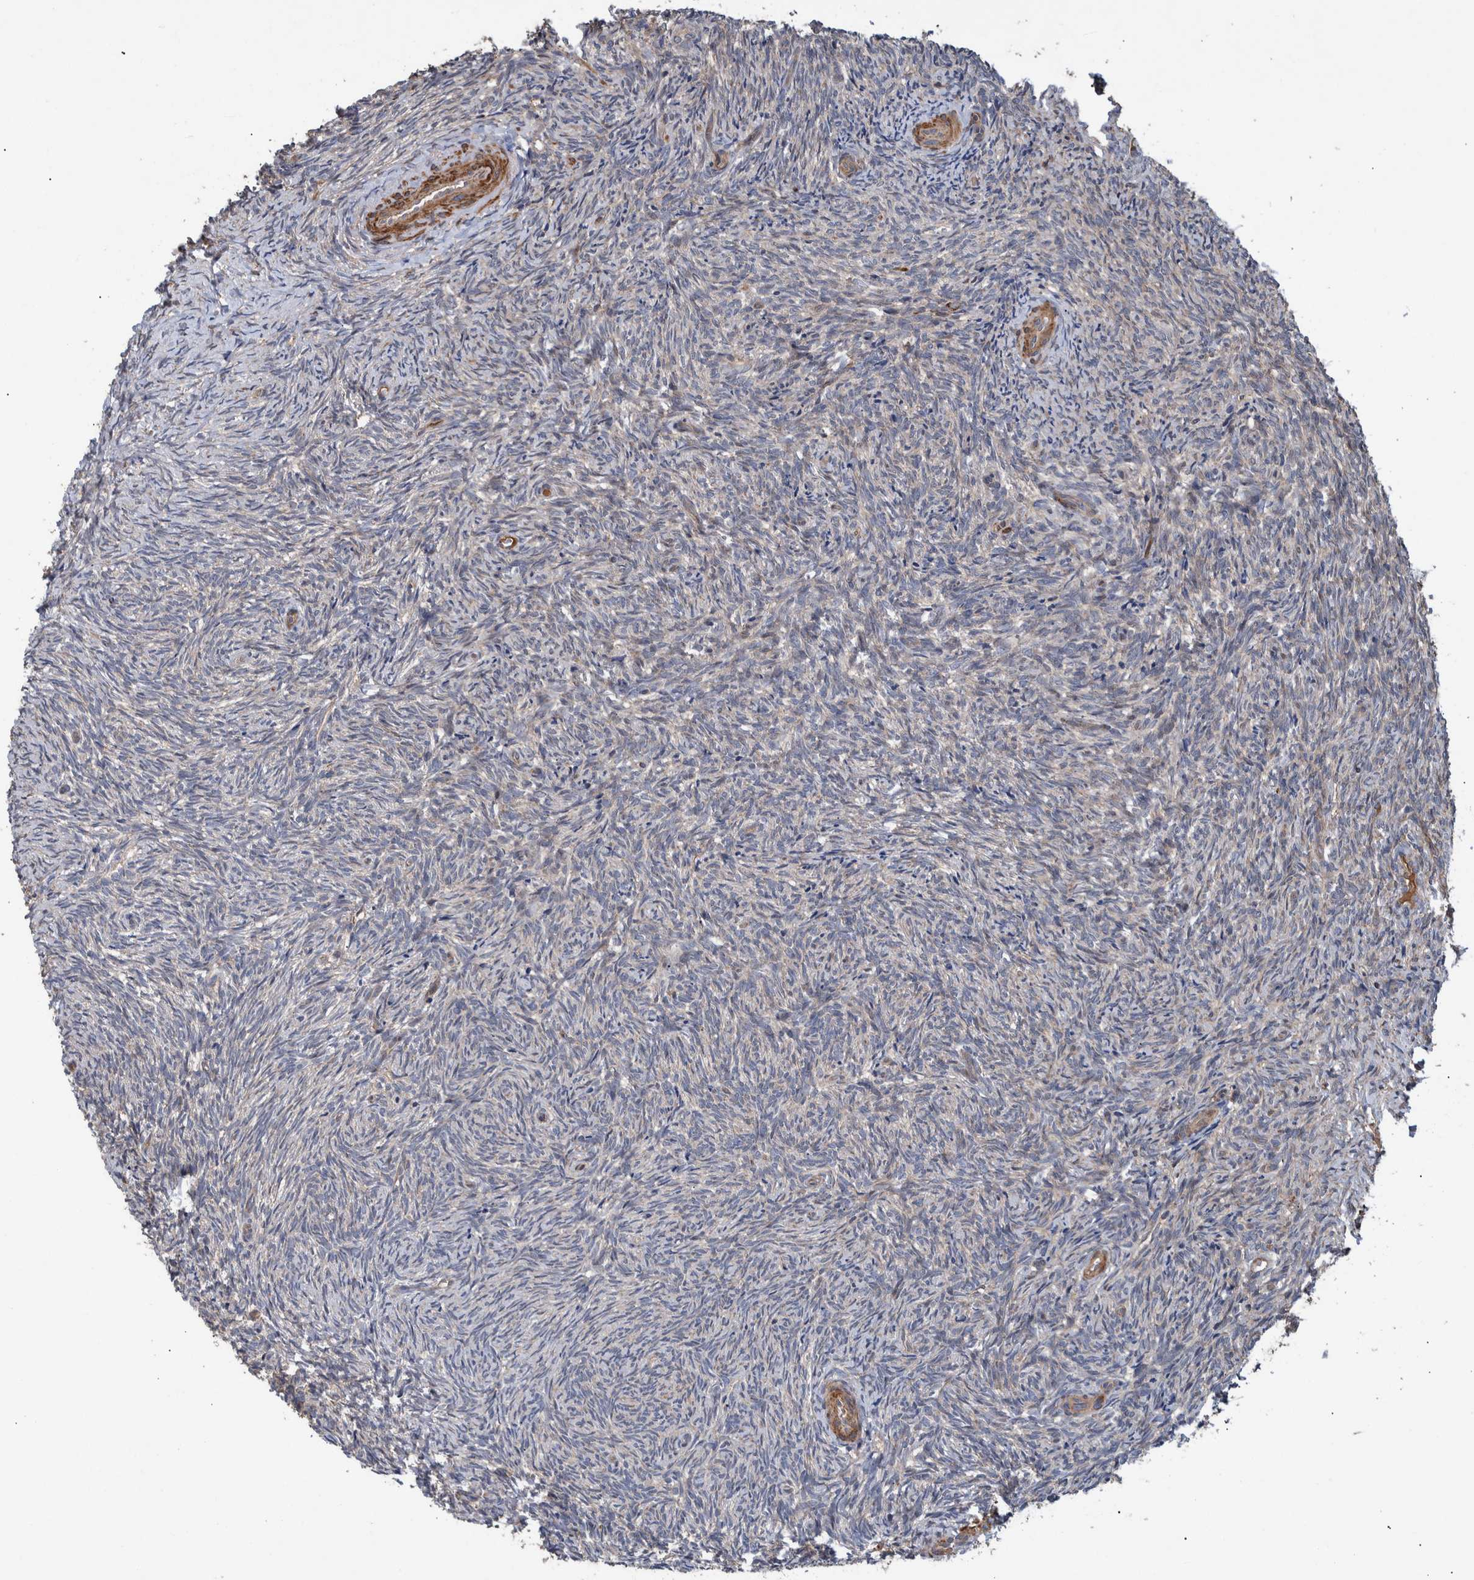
{"staining": {"intensity": "moderate", "quantity": ">75%", "location": "cytoplasmic/membranous"}, "tissue": "ovary", "cell_type": "Follicle cells", "image_type": "normal", "snomed": [{"axis": "morphology", "description": "Normal tissue, NOS"}, {"axis": "topography", "description": "Ovary"}], "caption": "Approximately >75% of follicle cells in unremarkable human ovary display moderate cytoplasmic/membranous protein staining as visualized by brown immunohistochemical staining.", "gene": "B3GNTL1", "patient": {"sex": "female", "age": 41}}